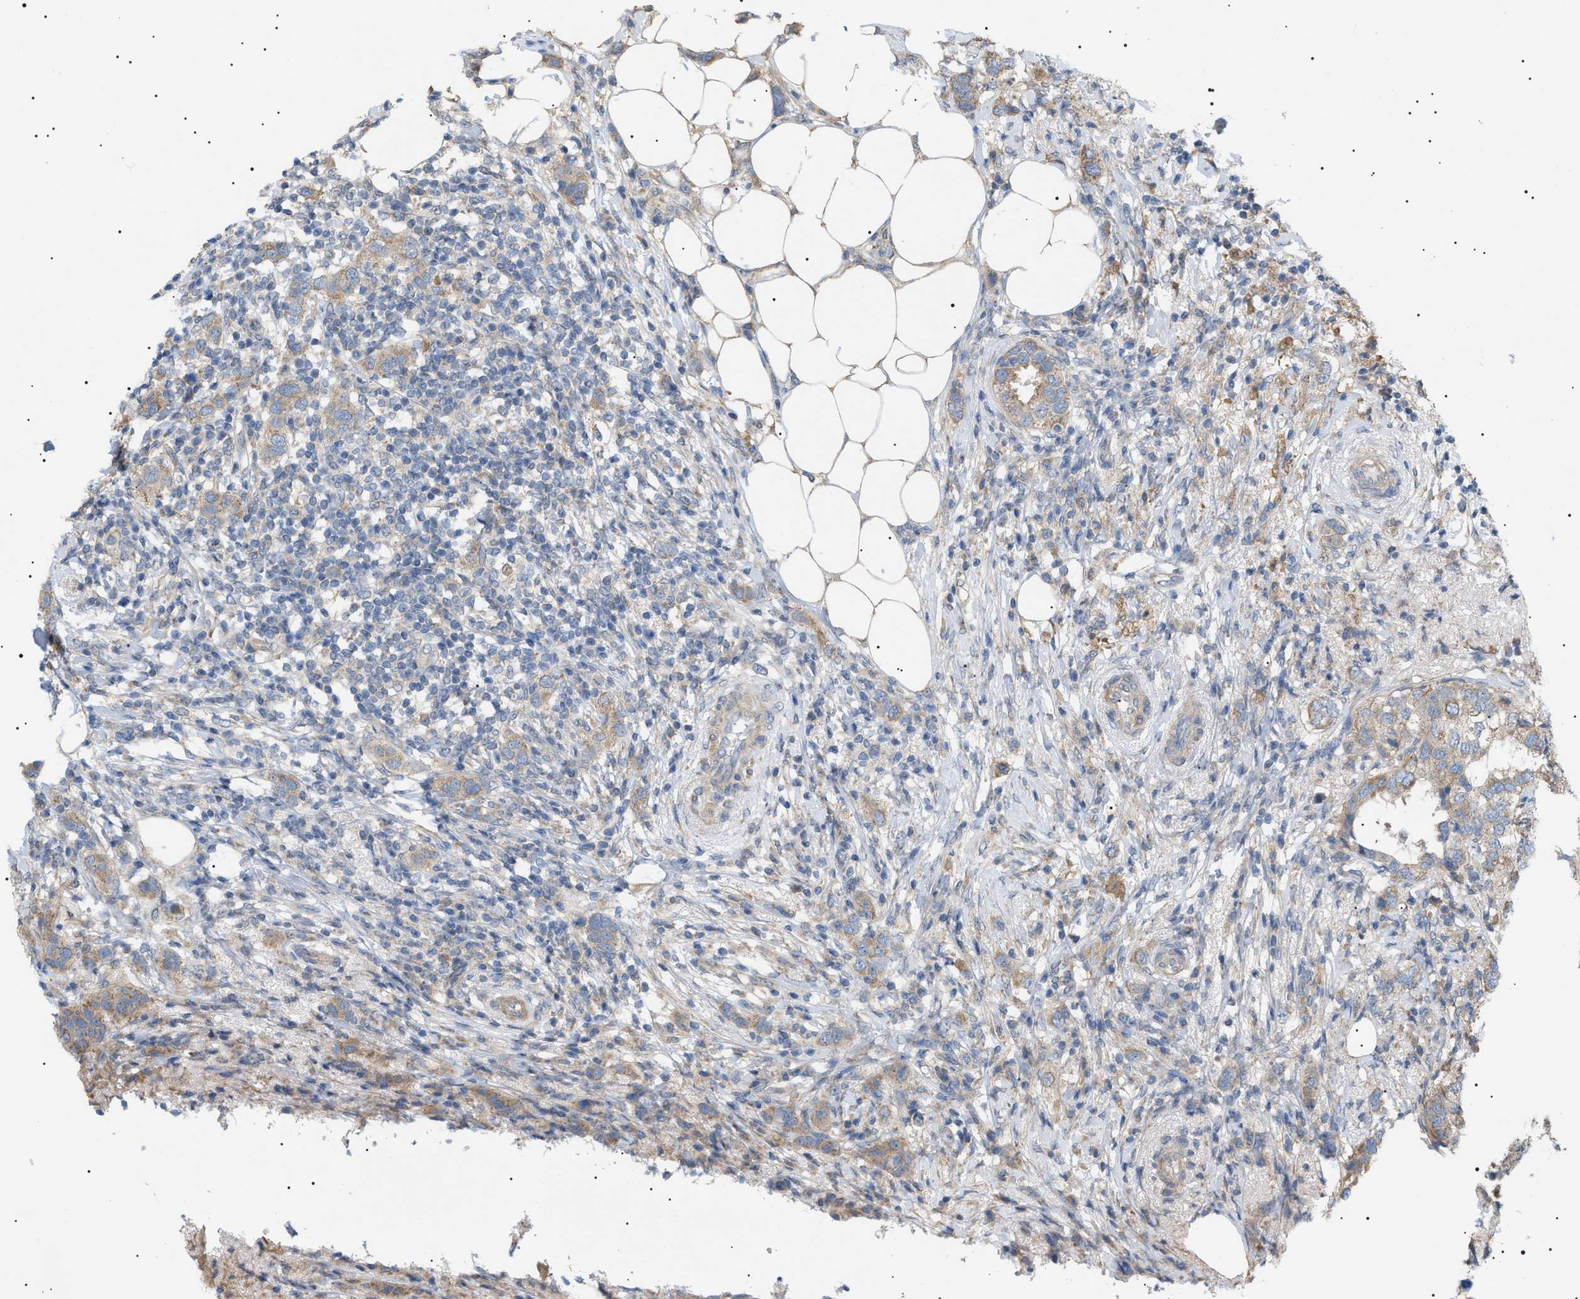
{"staining": {"intensity": "weak", "quantity": ">75%", "location": "cytoplasmic/membranous"}, "tissue": "breast cancer", "cell_type": "Tumor cells", "image_type": "cancer", "snomed": [{"axis": "morphology", "description": "Duct carcinoma"}, {"axis": "topography", "description": "Breast"}], "caption": "Weak cytoplasmic/membranous staining for a protein is appreciated in about >75% of tumor cells of infiltrating ductal carcinoma (breast) using IHC.", "gene": "IRS2", "patient": {"sex": "female", "age": 50}}